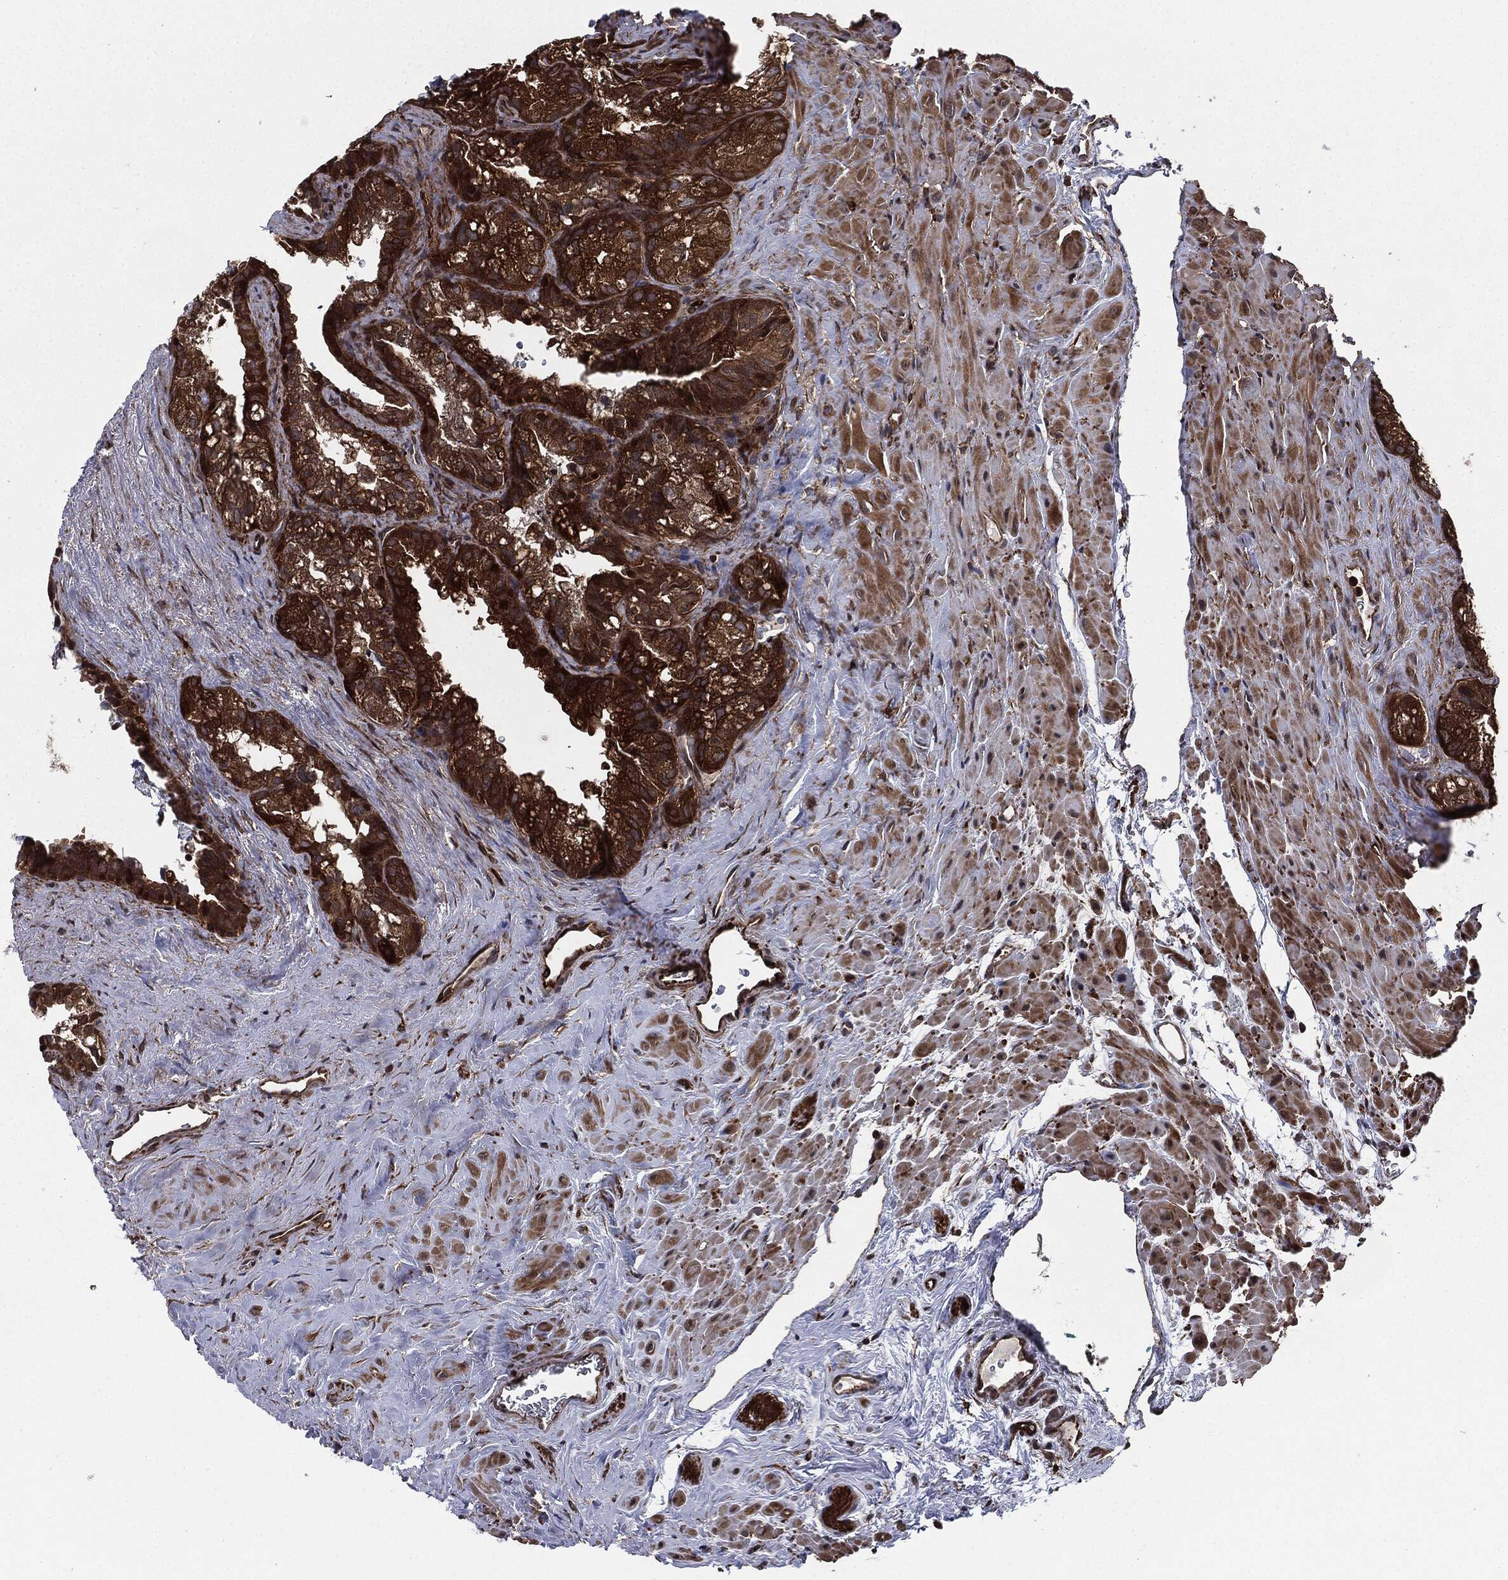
{"staining": {"intensity": "strong", "quantity": ">75%", "location": "cytoplasmic/membranous"}, "tissue": "seminal vesicle", "cell_type": "Glandular cells", "image_type": "normal", "snomed": [{"axis": "morphology", "description": "Normal tissue, NOS"}, {"axis": "topography", "description": "Seminal veicle"}], "caption": "Seminal vesicle stained with a protein marker displays strong staining in glandular cells.", "gene": "RAP1GDS1", "patient": {"sex": "male", "age": 72}}